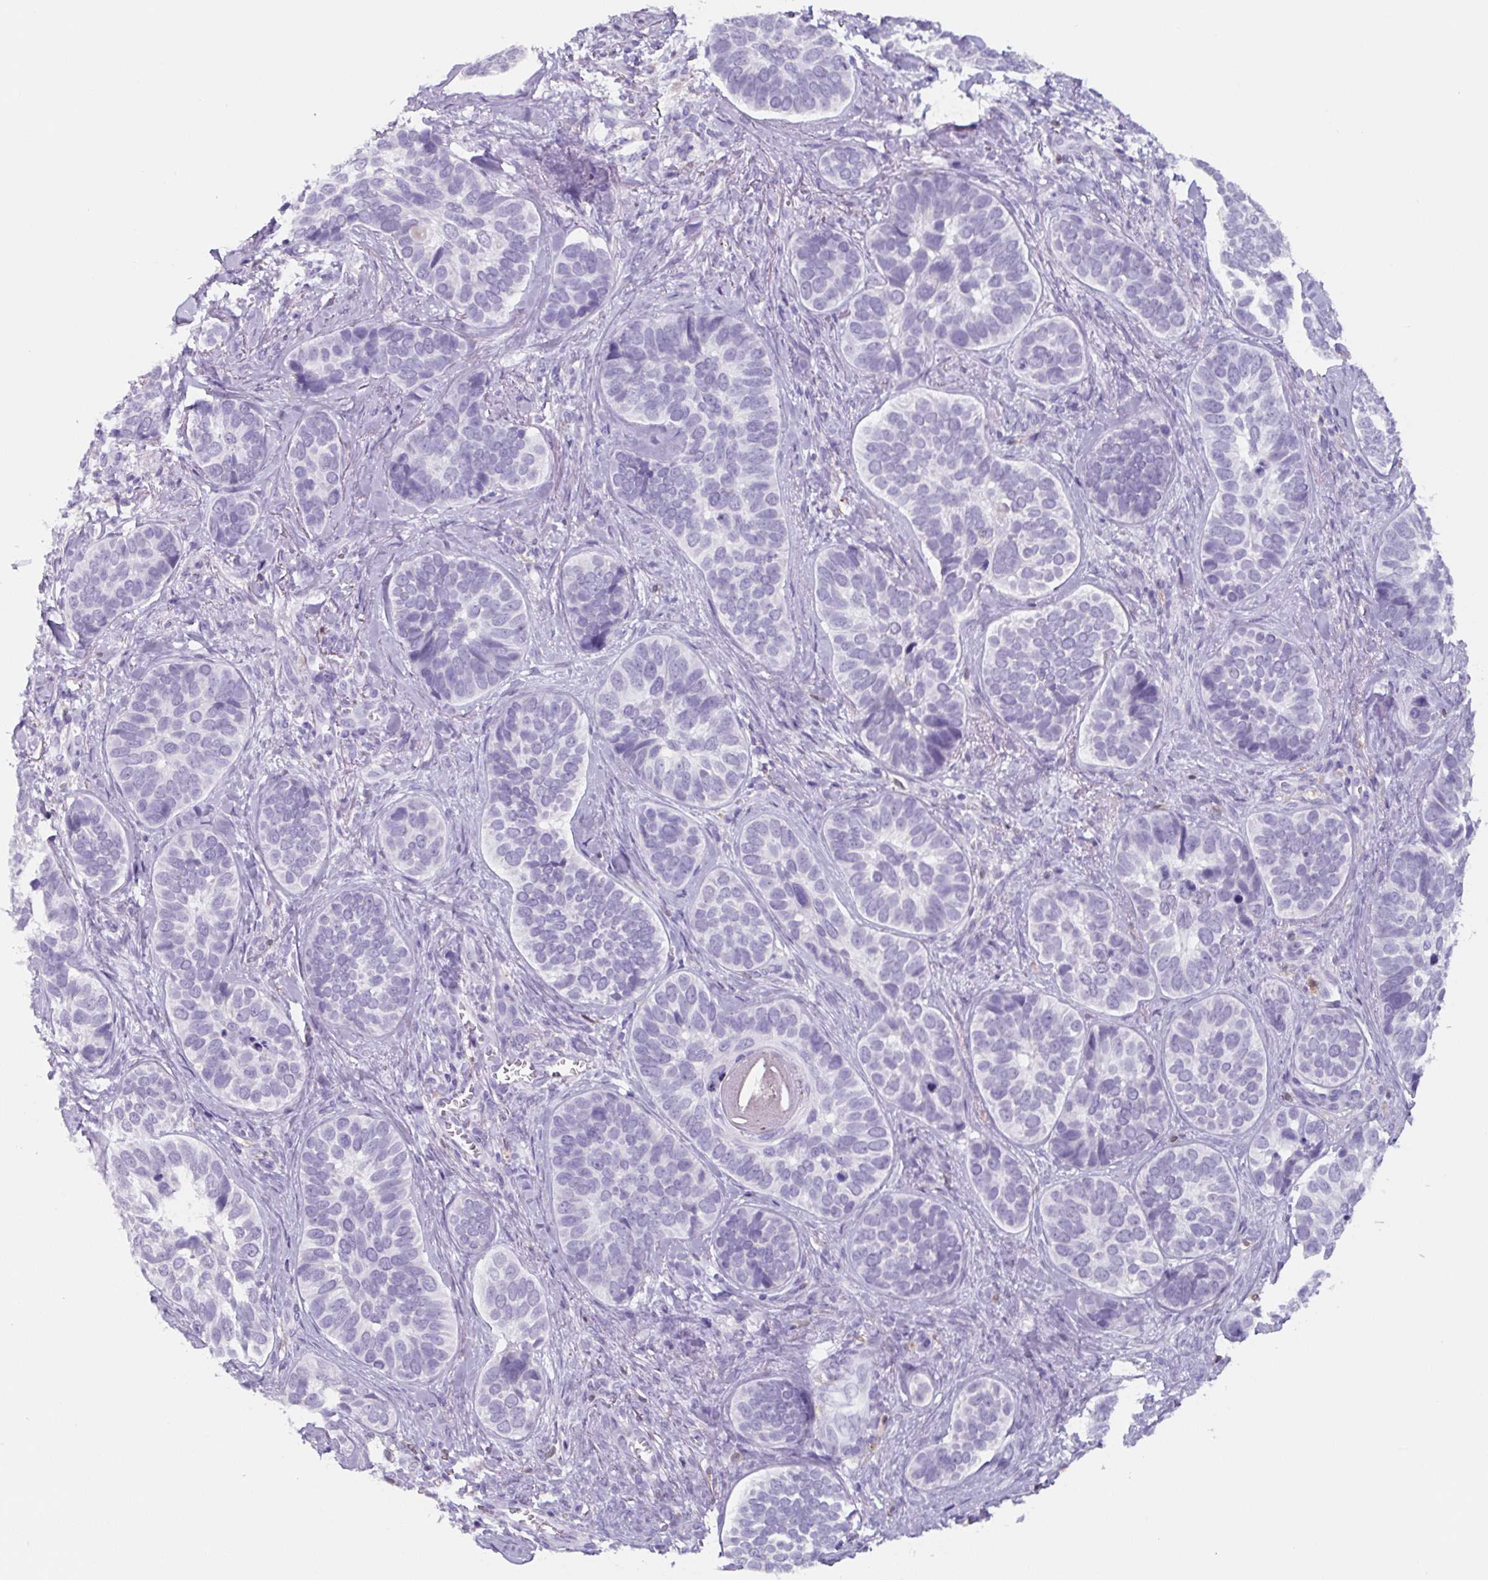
{"staining": {"intensity": "negative", "quantity": "none", "location": "none"}, "tissue": "skin cancer", "cell_type": "Tumor cells", "image_type": "cancer", "snomed": [{"axis": "morphology", "description": "Basal cell carcinoma"}, {"axis": "topography", "description": "Skin"}], "caption": "Immunohistochemistry of basal cell carcinoma (skin) displays no positivity in tumor cells. (DAB (3,3'-diaminobenzidine) immunohistochemistry (IHC), high magnification).", "gene": "TNFRSF8", "patient": {"sex": "male", "age": 62}}